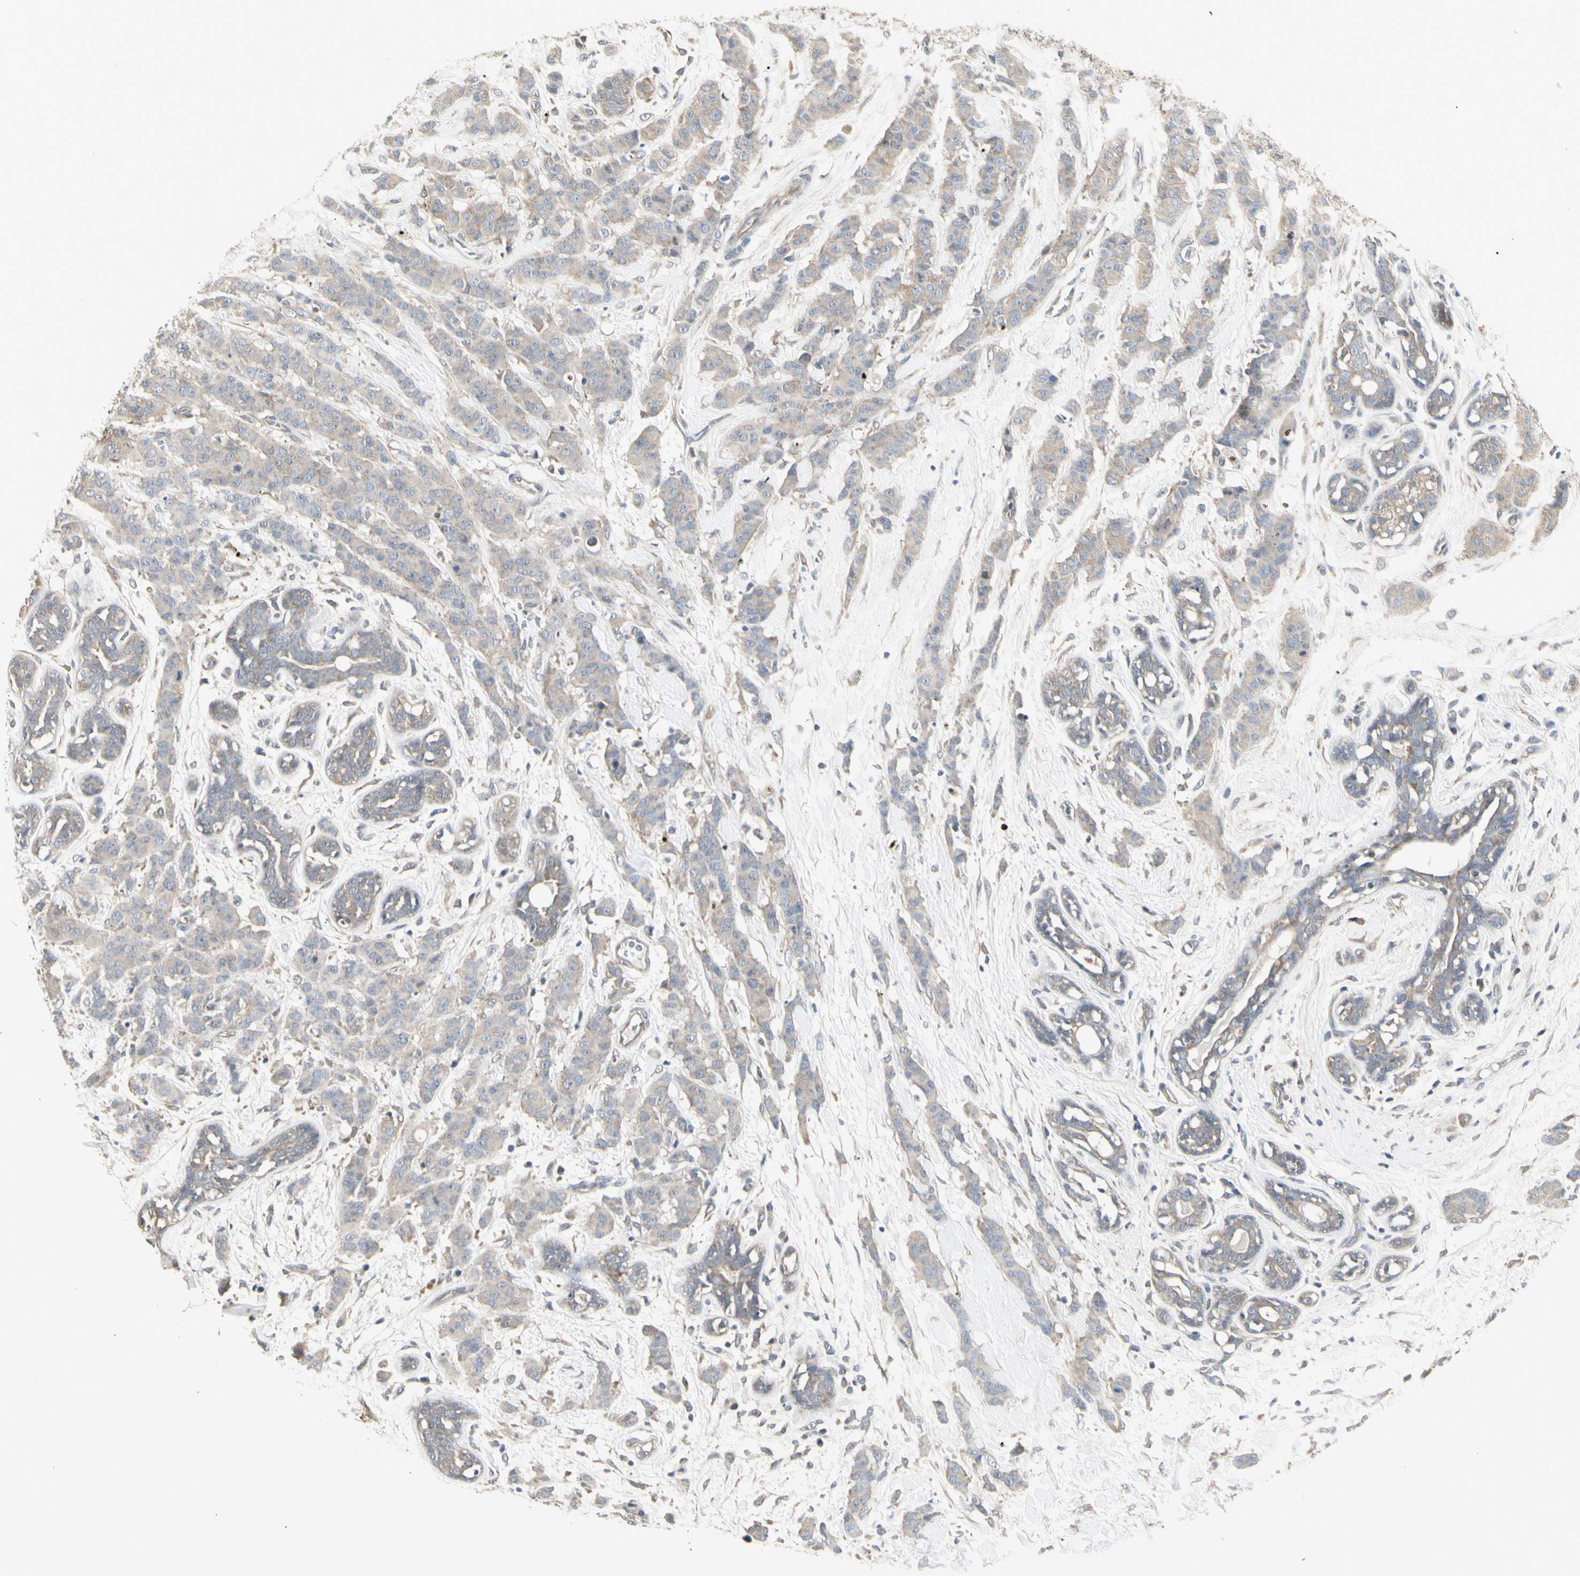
{"staining": {"intensity": "weak", "quantity": ">75%", "location": "cytoplasmic/membranous"}, "tissue": "breast cancer", "cell_type": "Tumor cells", "image_type": "cancer", "snomed": [{"axis": "morphology", "description": "Normal tissue, NOS"}, {"axis": "morphology", "description": "Duct carcinoma"}, {"axis": "topography", "description": "Breast"}], "caption": "Protein expression analysis of breast intraductal carcinoma shows weak cytoplasmic/membranous staining in approximately >75% of tumor cells.", "gene": "CHURC1-FNTB", "patient": {"sex": "female", "age": 40}}